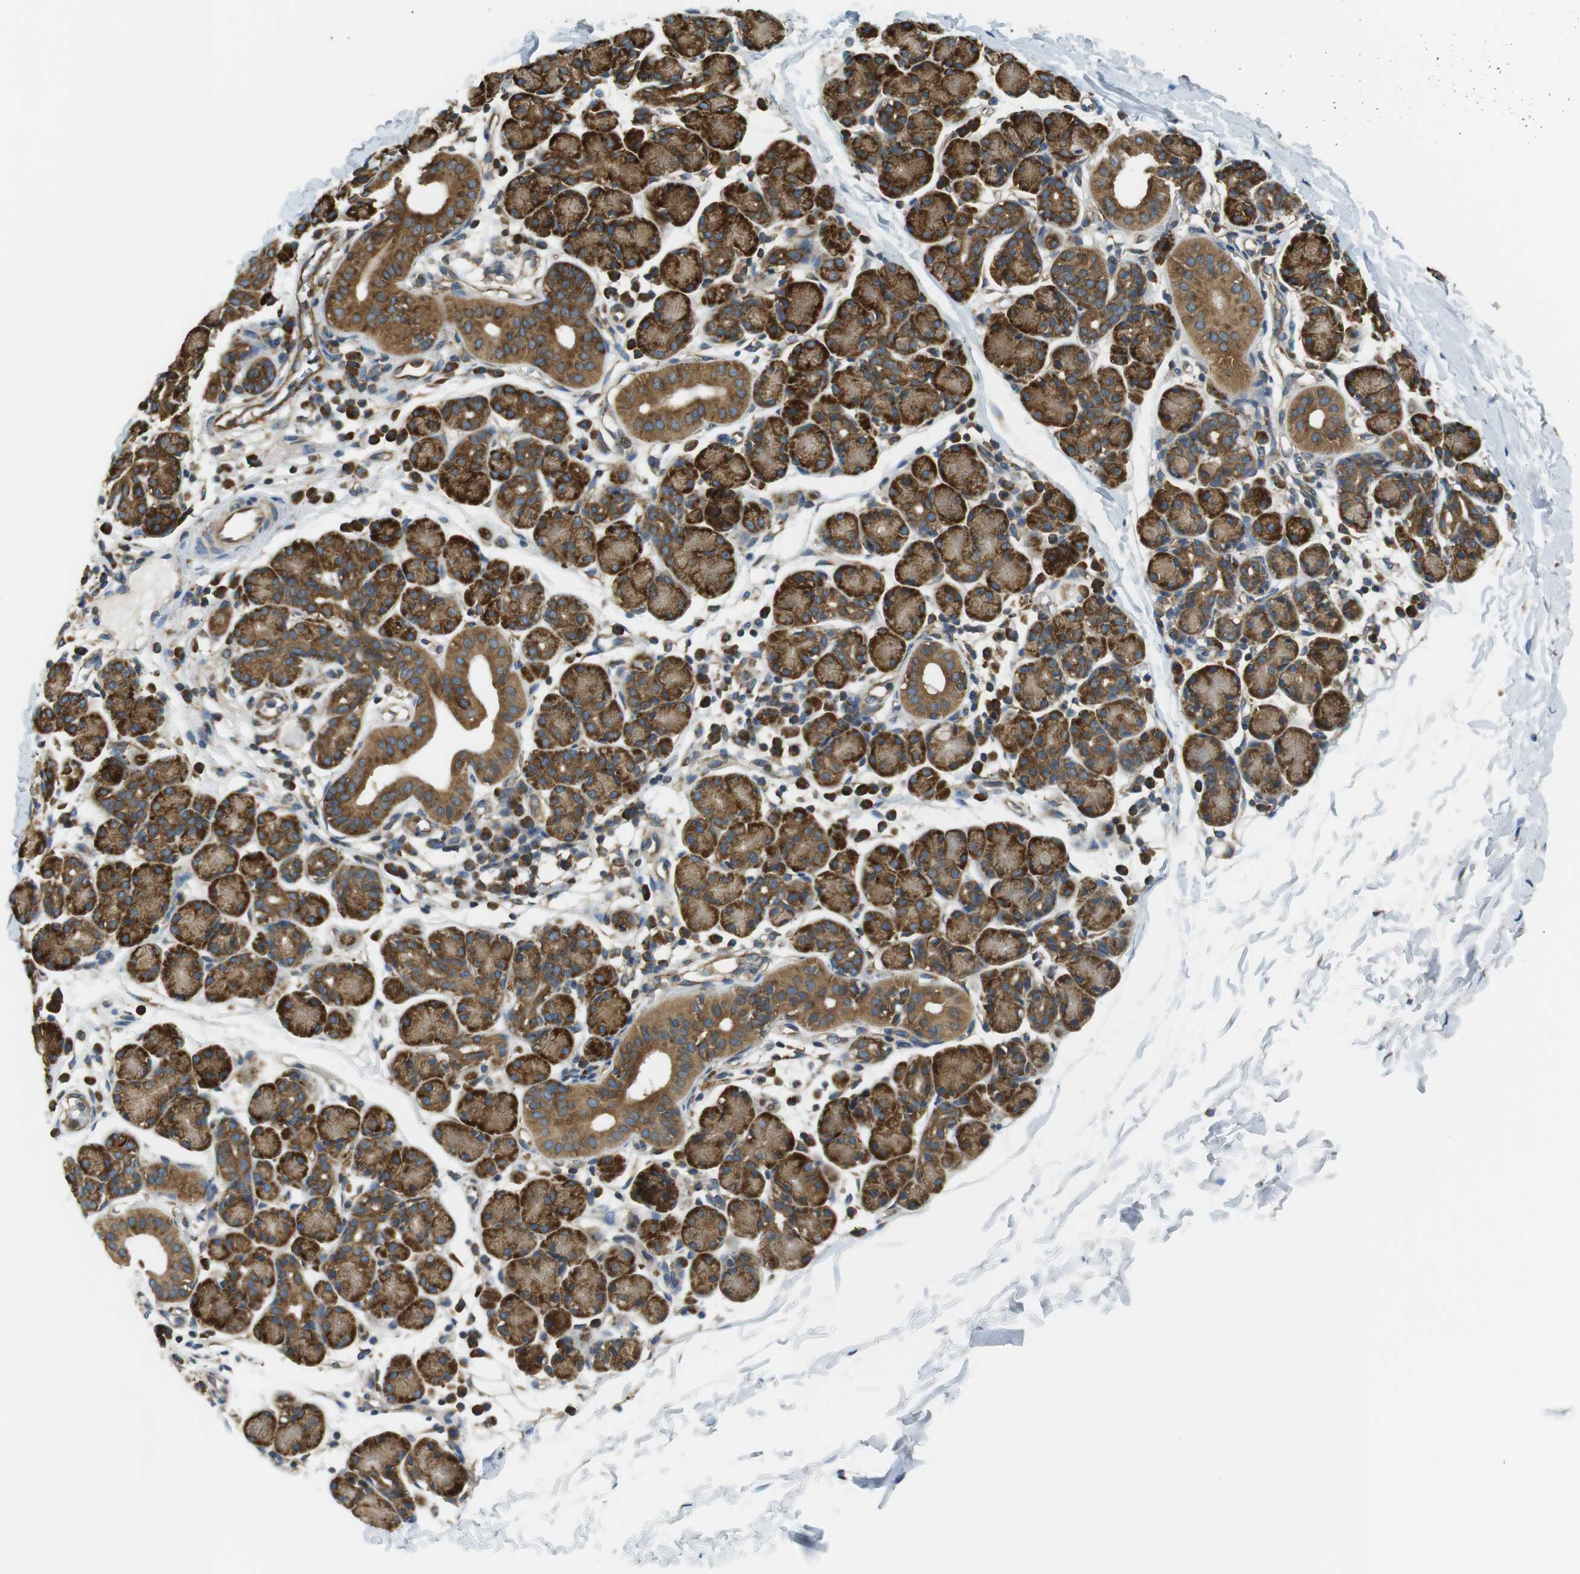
{"staining": {"intensity": "strong", "quantity": ">75%", "location": "cytoplasmic/membranous"}, "tissue": "salivary gland", "cell_type": "Glandular cells", "image_type": "normal", "snomed": [{"axis": "morphology", "description": "Normal tissue, NOS"}, {"axis": "morphology", "description": "Inflammation, NOS"}, {"axis": "topography", "description": "Lymph node"}, {"axis": "topography", "description": "Salivary gland"}], "caption": "High-power microscopy captured an immunohistochemistry histopathology image of unremarkable salivary gland, revealing strong cytoplasmic/membranous staining in approximately >75% of glandular cells. (DAB (3,3'-diaminobenzidine) IHC, brown staining for protein, blue staining for nuclei).", "gene": "TSC1", "patient": {"sex": "male", "age": 3}}